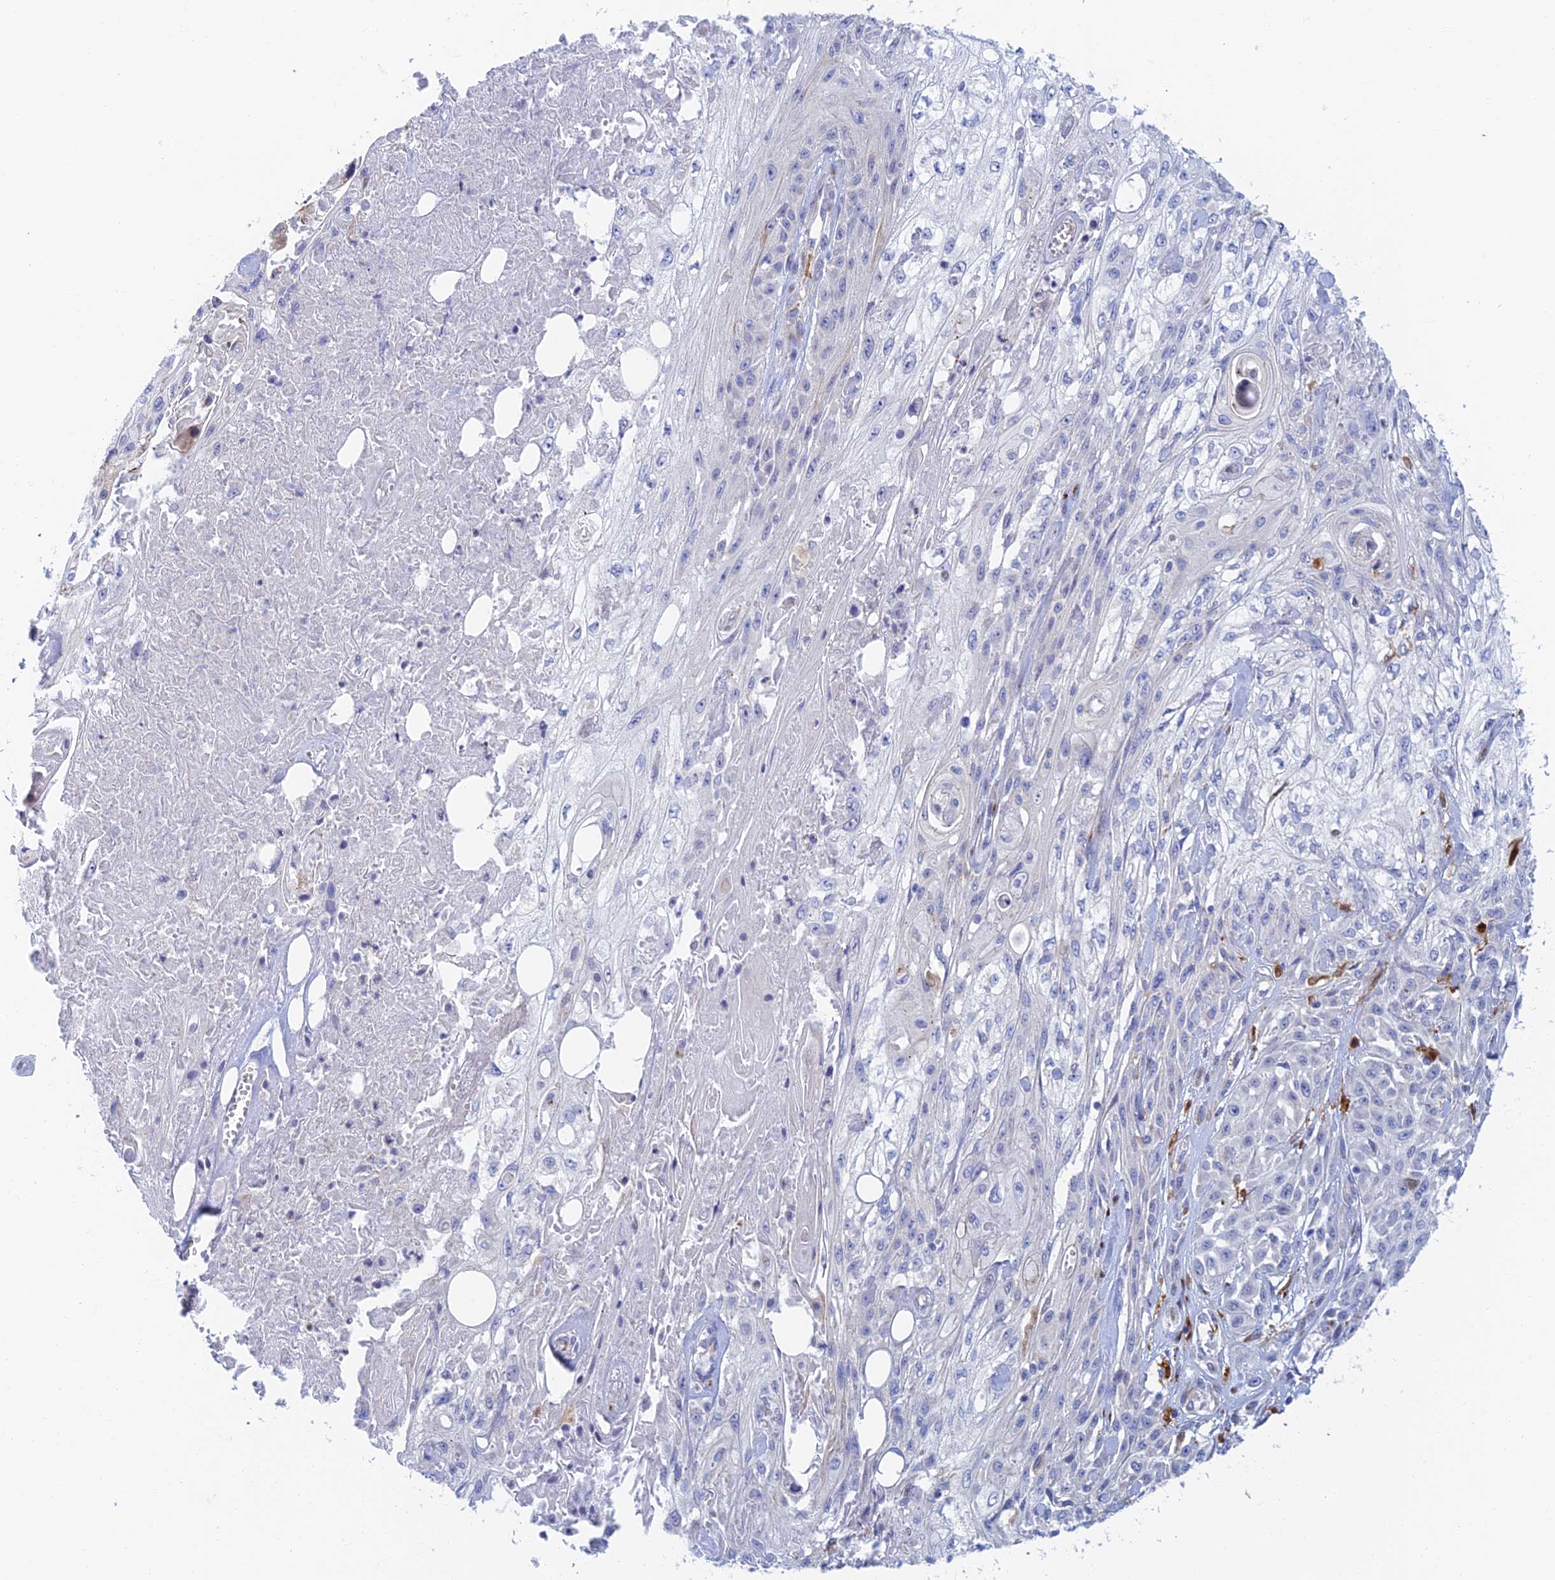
{"staining": {"intensity": "negative", "quantity": "none", "location": "none"}, "tissue": "skin cancer", "cell_type": "Tumor cells", "image_type": "cancer", "snomed": [{"axis": "morphology", "description": "Squamous cell carcinoma, NOS"}, {"axis": "morphology", "description": "Squamous cell carcinoma, metastatic, NOS"}, {"axis": "topography", "description": "Skin"}, {"axis": "topography", "description": "Lymph node"}], "caption": "This image is of squamous cell carcinoma (skin) stained with IHC to label a protein in brown with the nuclei are counter-stained blue. There is no expression in tumor cells. (DAB immunohistochemistry (IHC) visualized using brightfield microscopy, high magnification).", "gene": "SLC24A3", "patient": {"sex": "male", "age": 75}}